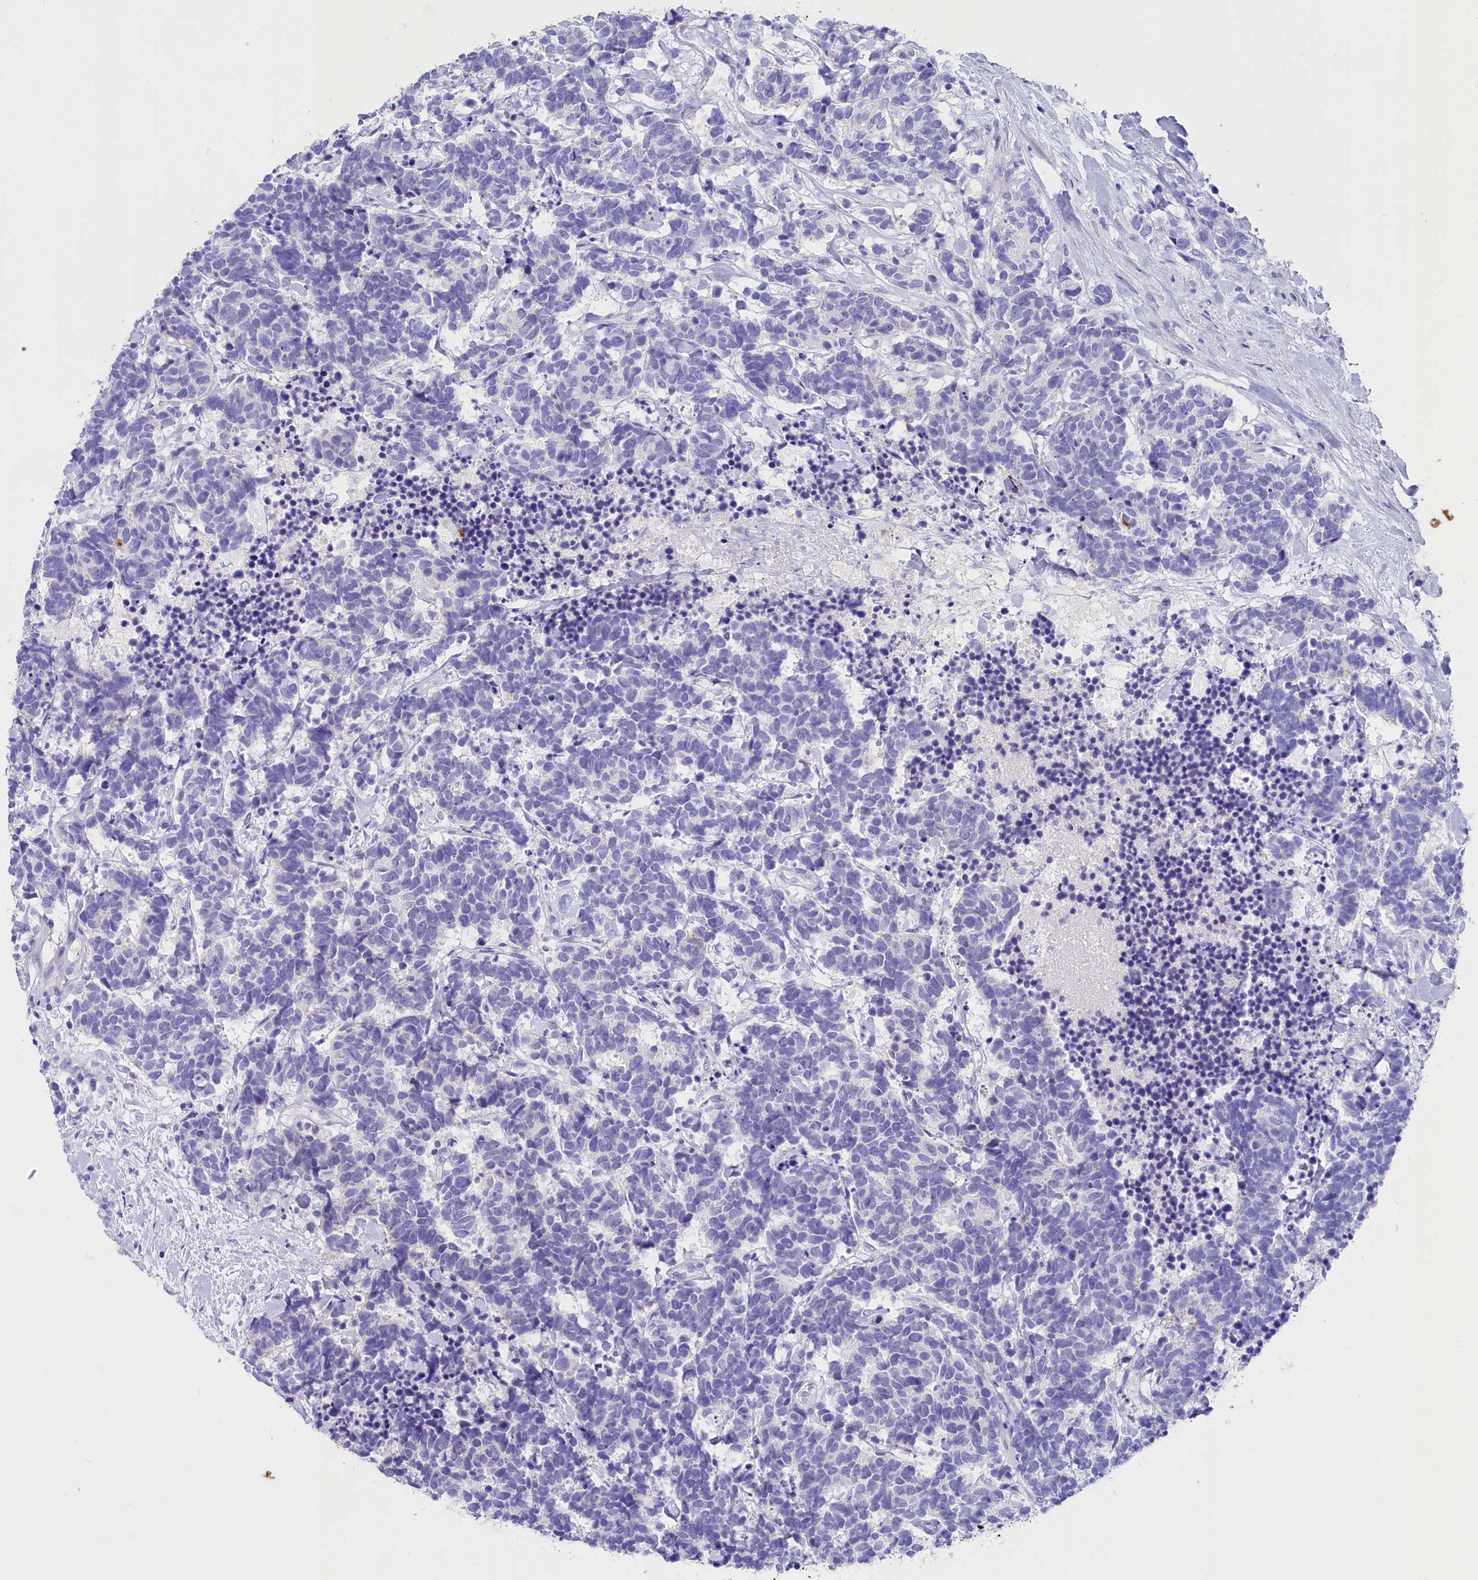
{"staining": {"intensity": "negative", "quantity": "none", "location": "none"}, "tissue": "carcinoid", "cell_type": "Tumor cells", "image_type": "cancer", "snomed": [{"axis": "morphology", "description": "Carcinoma, NOS"}, {"axis": "morphology", "description": "Carcinoid, malignant, NOS"}, {"axis": "topography", "description": "Prostate"}], "caption": "This is an IHC micrograph of carcinoid. There is no expression in tumor cells.", "gene": "SULT2A1", "patient": {"sex": "male", "age": 57}}